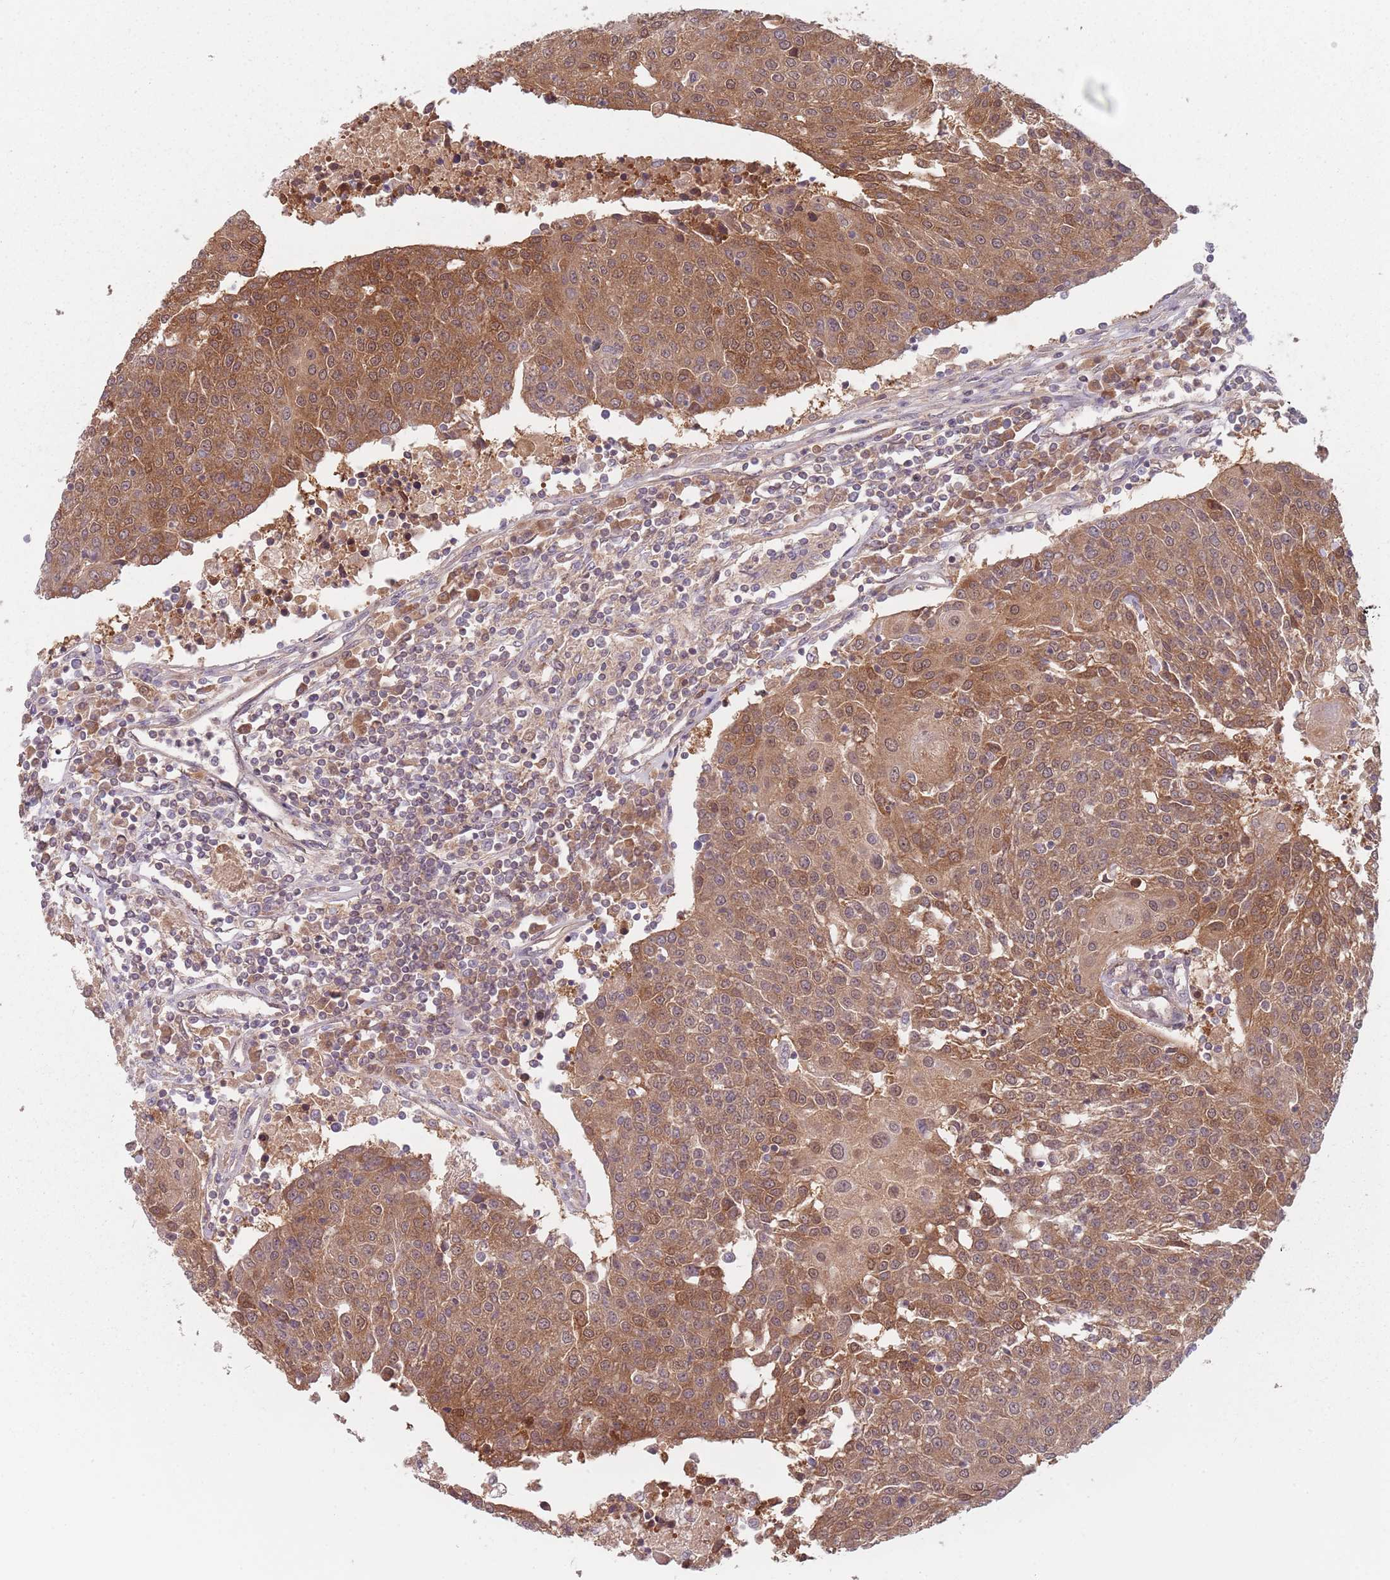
{"staining": {"intensity": "moderate", "quantity": ">75%", "location": "cytoplasmic/membranous,nuclear"}, "tissue": "urothelial cancer", "cell_type": "Tumor cells", "image_type": "cancer", "snomed": [{"axis": "morphology", "description": "Urothelial carcinoma, High grade"}, {"axis": "topography", "description": "Urinary bladder"}], "caption": "Tumor cells reveal medium levels of moderate cytoplasmic/membranous and nuclear expression in about >75% of cells in human high-grade urothelial carcinoma.", "gene": "NAXE", "patient": {"sex": "female", "age": 85}}